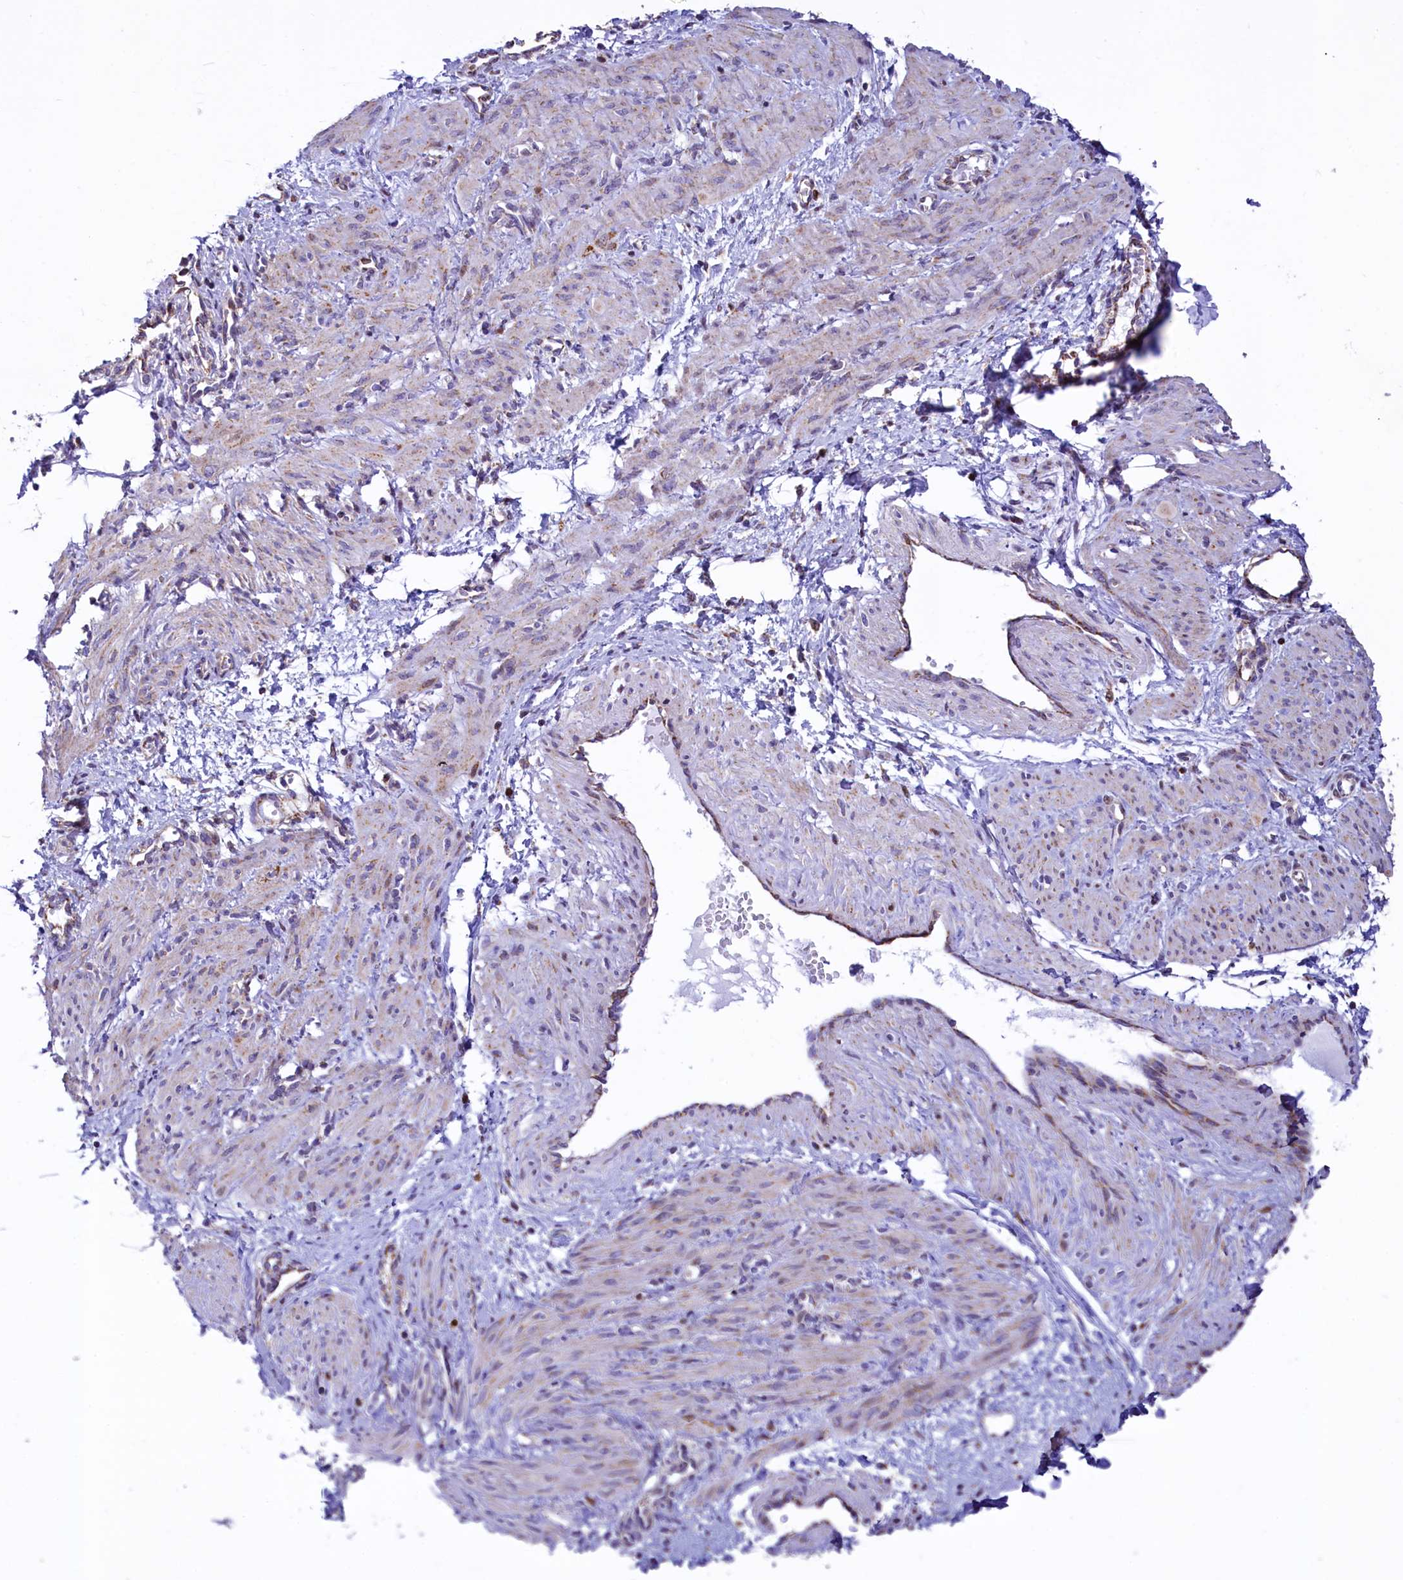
{"staining": {"intensity": "moderate", "quantity": "<25%", "location": "cytoplasmic/membranous"}, "tissue": "smooth muscle", "cell_type": "Smooth muscle cells", "image_type": "normal", "snomed": [{"axis": "morphology", "description": "Normal tissue, NOS"}, {"axis": "topography", "description": "Endometrium"}], "caption": "IHC histopathology image of normal smooth muscle stained for a protein (brown), which displays low levels of moderate cytoplasmic/membranous expression in about <25% of smooth muscle cells.", "gene": "VWCE", "patient": {"sex": "female", "age": 33}}